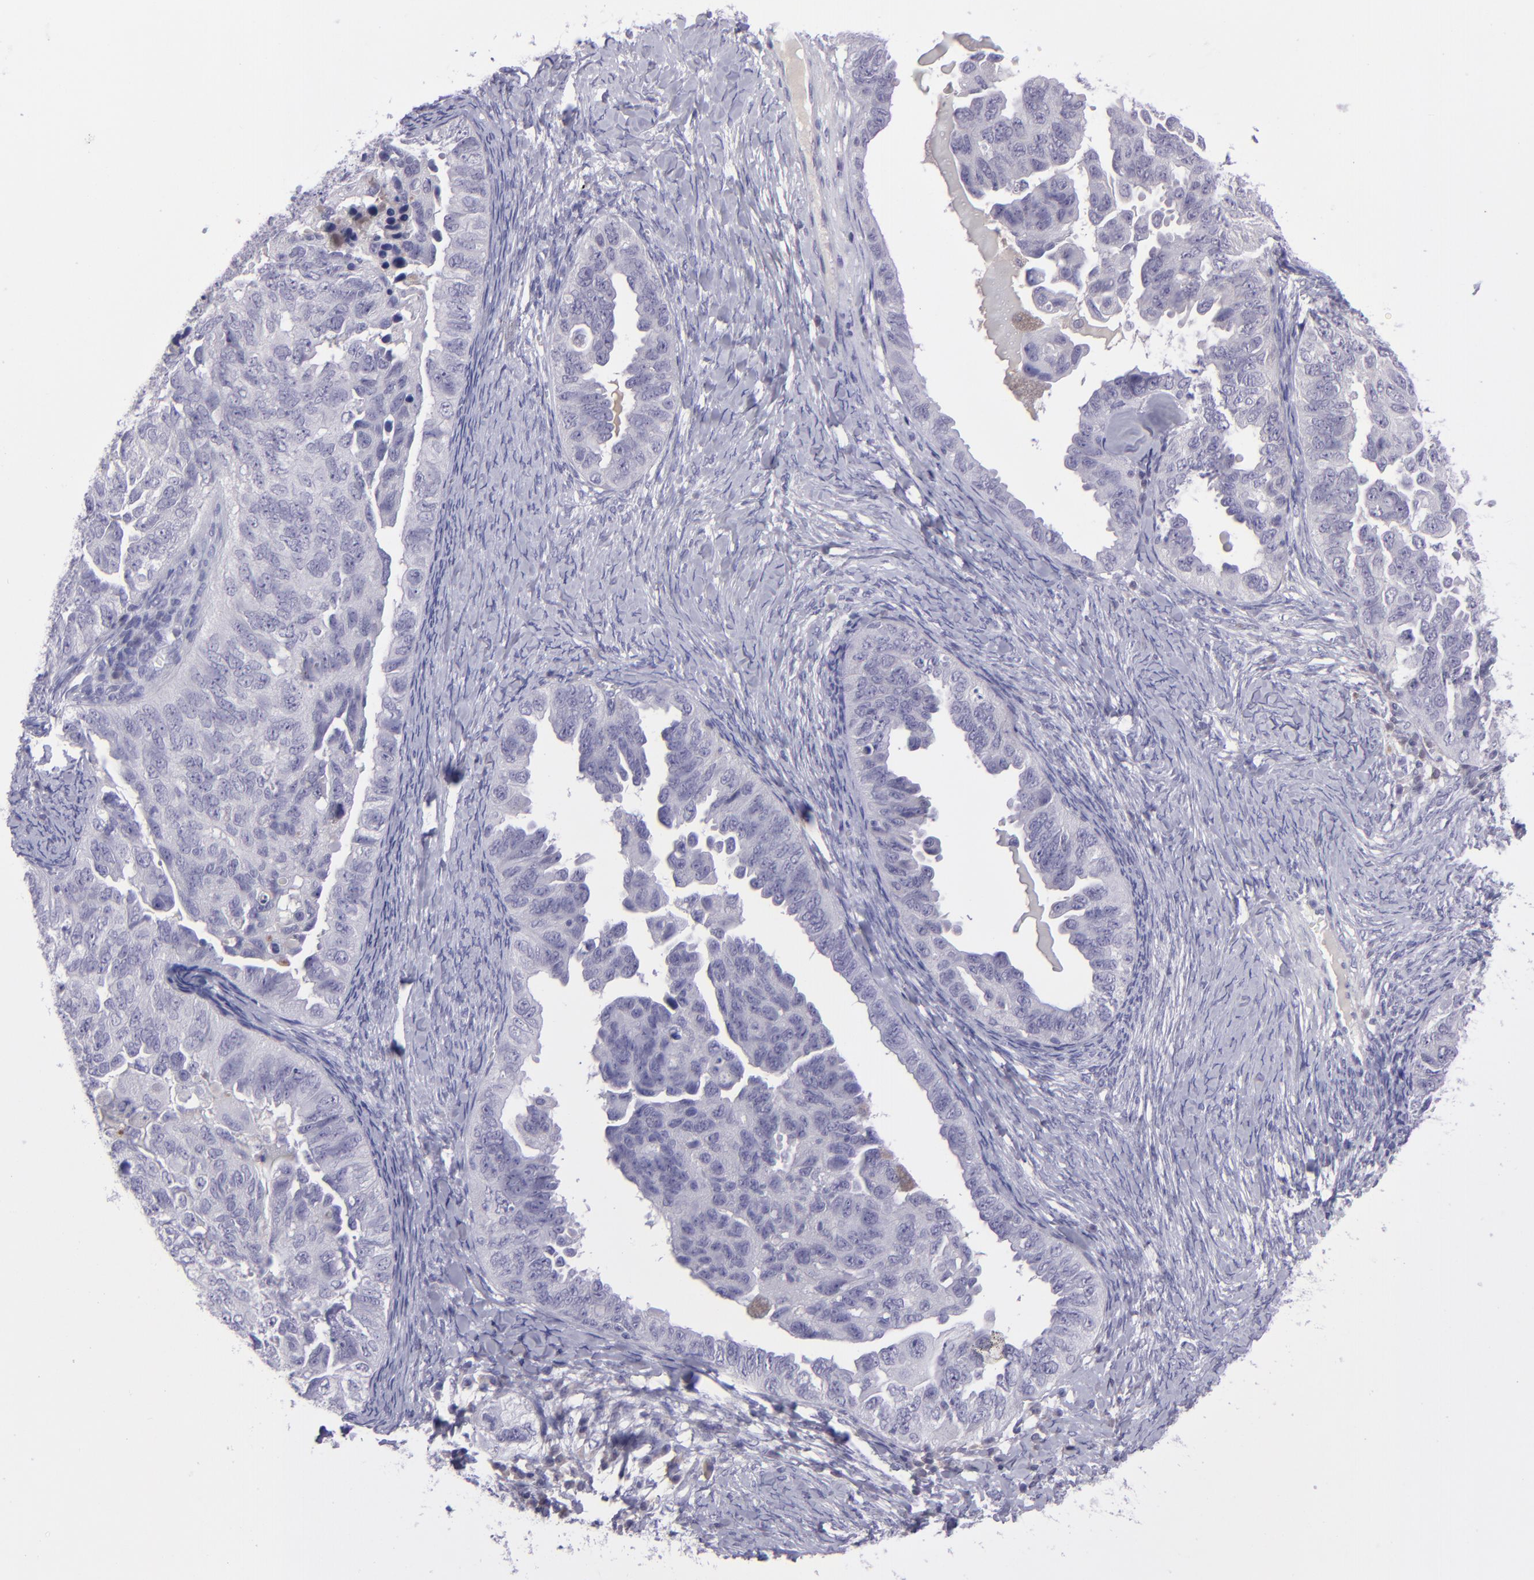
{"staining": {"intensity": "negative", "quantity": "none", "location": "none"}, "tissue": "ovarian cancer", "cell_type": "Tumor cells", "image_type": "cancer", "snomed": [{"axis": "morphology", "description": "Cystadenocarcinoma, serous, NOS"}, {"axis": "topography", "description": "Ovary"}], "caption": "IHC histopathology image of neoplastic tissue: human ovarian cancer (serous cystadenocarcinoma) stained with DAB reveals no significant protein positivity in tumor cells.", "gene": "POU2F2", "patient": {"sex": "female", "age": 82}}